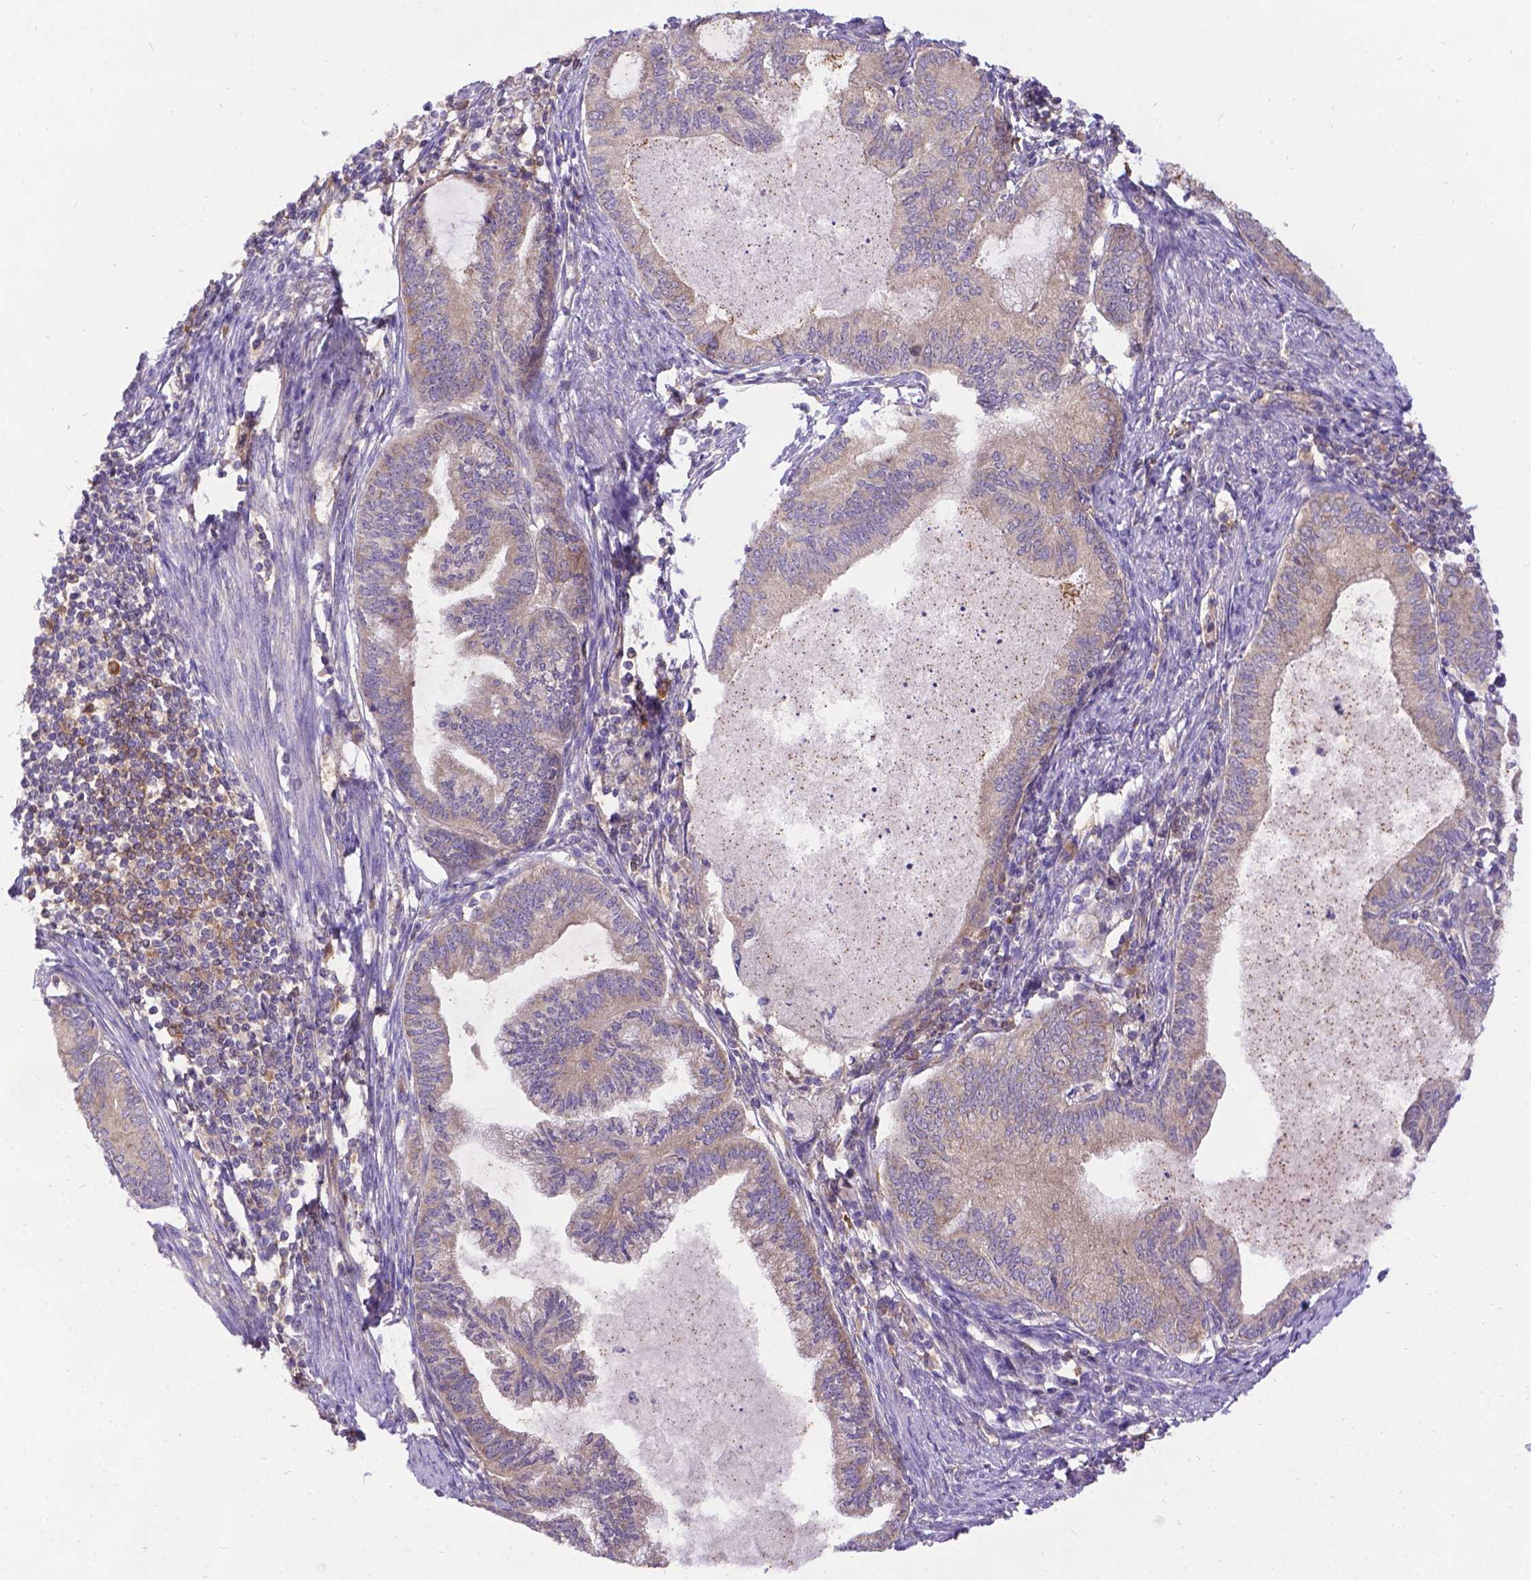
{"staining": {"intensity": "weak", "quantity": ">75%", "location": "cytoplasmic/membranous"}, "tissue": "endometrial cancer", "cell_type": "Tumor cells", "image_type": "cancer", "snomed": [{"axis": "morphology", "description": "Adenocarcinoma, NOS"}, {"axis": "topography", "description": "Endometrium"}], "caption": "Brown immunohistochemical staining in human endometrial adenocarcinoma demonstrates weak cytoplasmic/membranous staining in about >75% of tumor cells. Nuclei are stained in blue.", "gene": "DENND6A", "patient": {"sex": "female", "age": 86}}